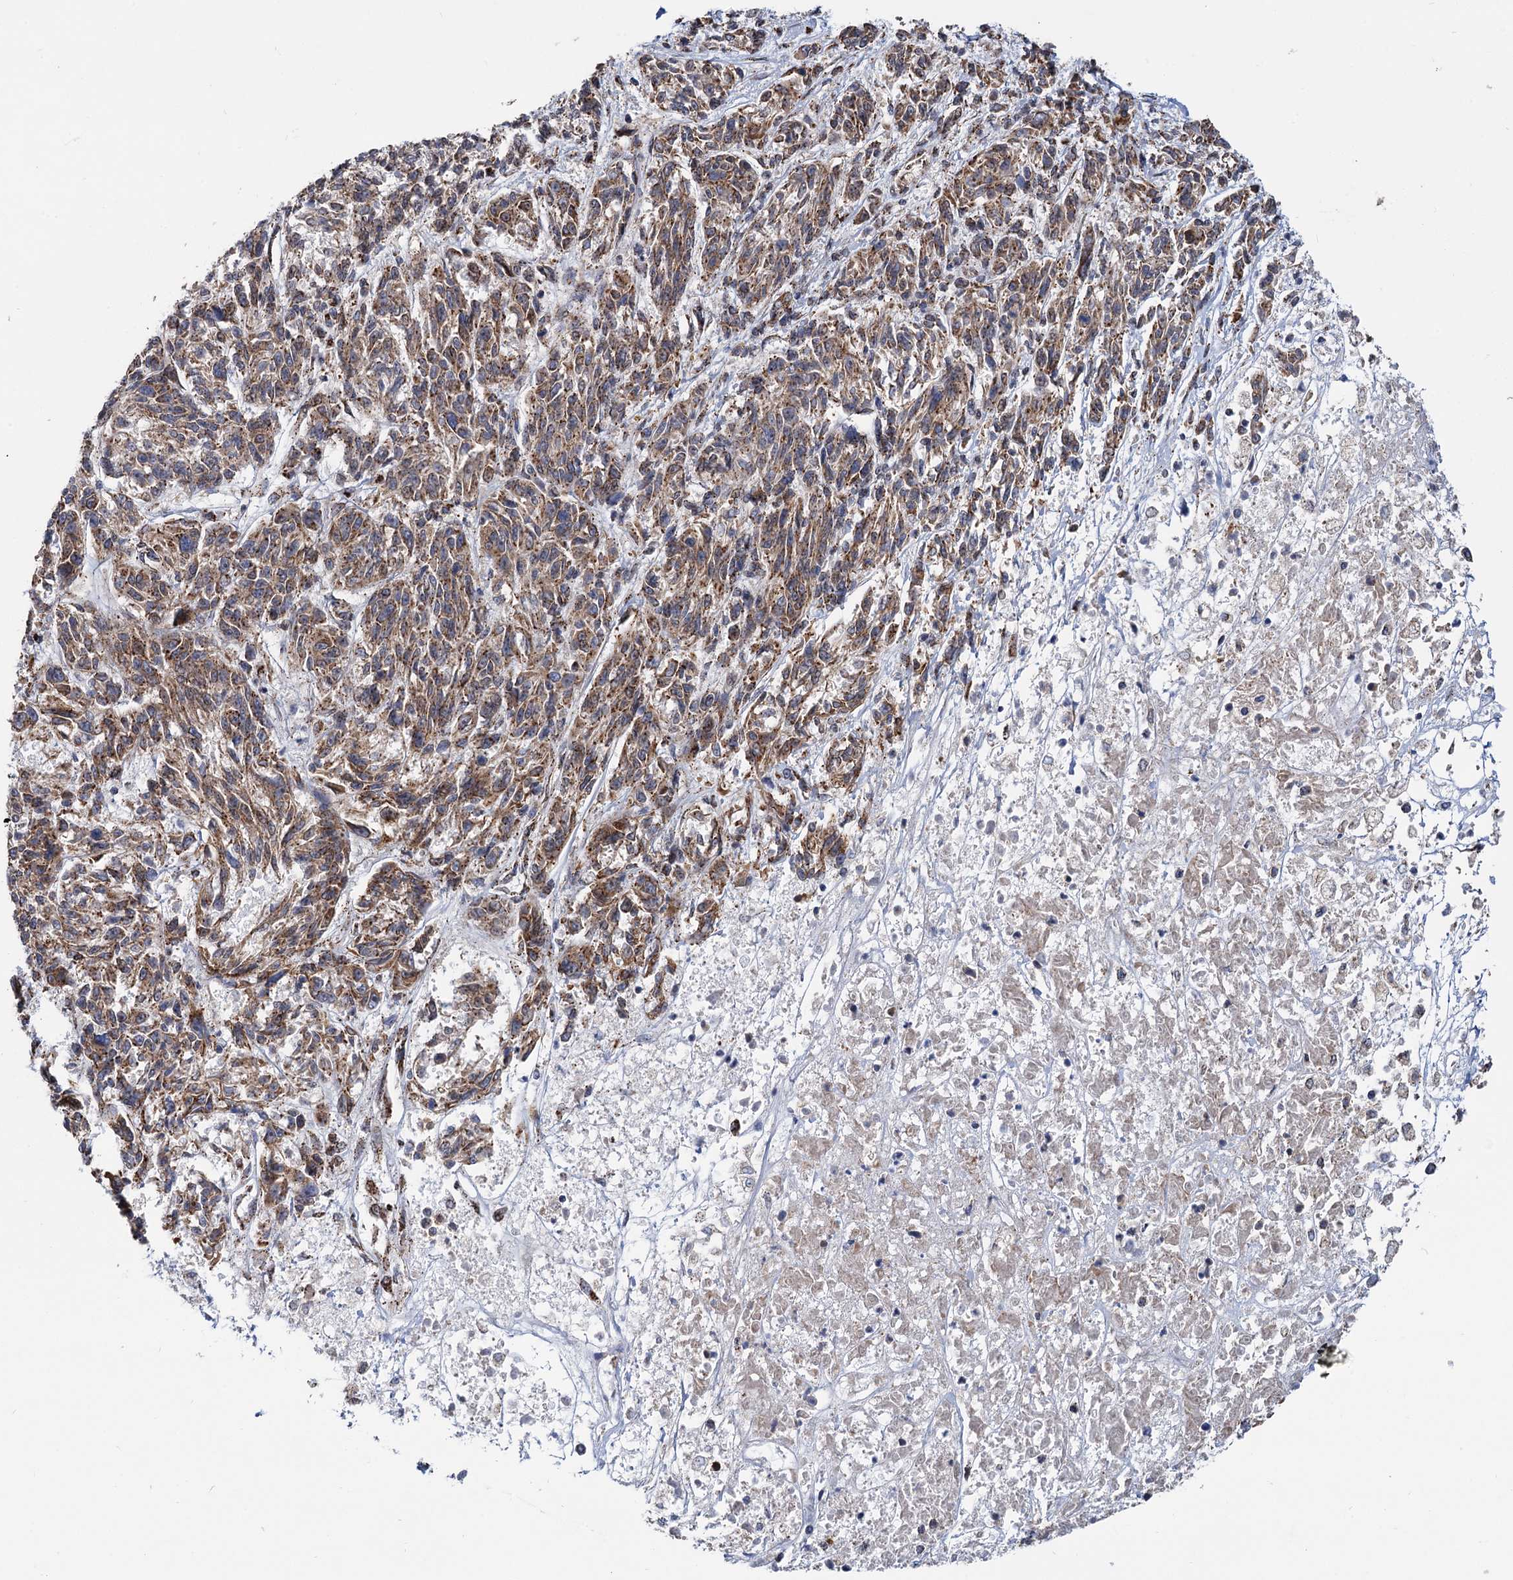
{"staining": {"intensity": "moderate", "quantity": ">75%", "location": "cytoplasmic/membranous"}, "tissue": "melanoma", "cell_type": "Tumor cells", "image_type": "cancer", "snomed": [{"axis": "morphology", "description": "Malignant melanoma, NOS"}, {"axis": "topography", "description": "Skin"}], "caption": "Immunohistochemical staining of malignant melanoma exhibits medium levels of moderate cytoplasmic/membranous staining in approximately >75% of tumor cells. (brown staining indicates protein expression, while blue staining denotes nuclei).", "gene": "SUPT20H", "patient": {"sex": "male", "age": 53}}